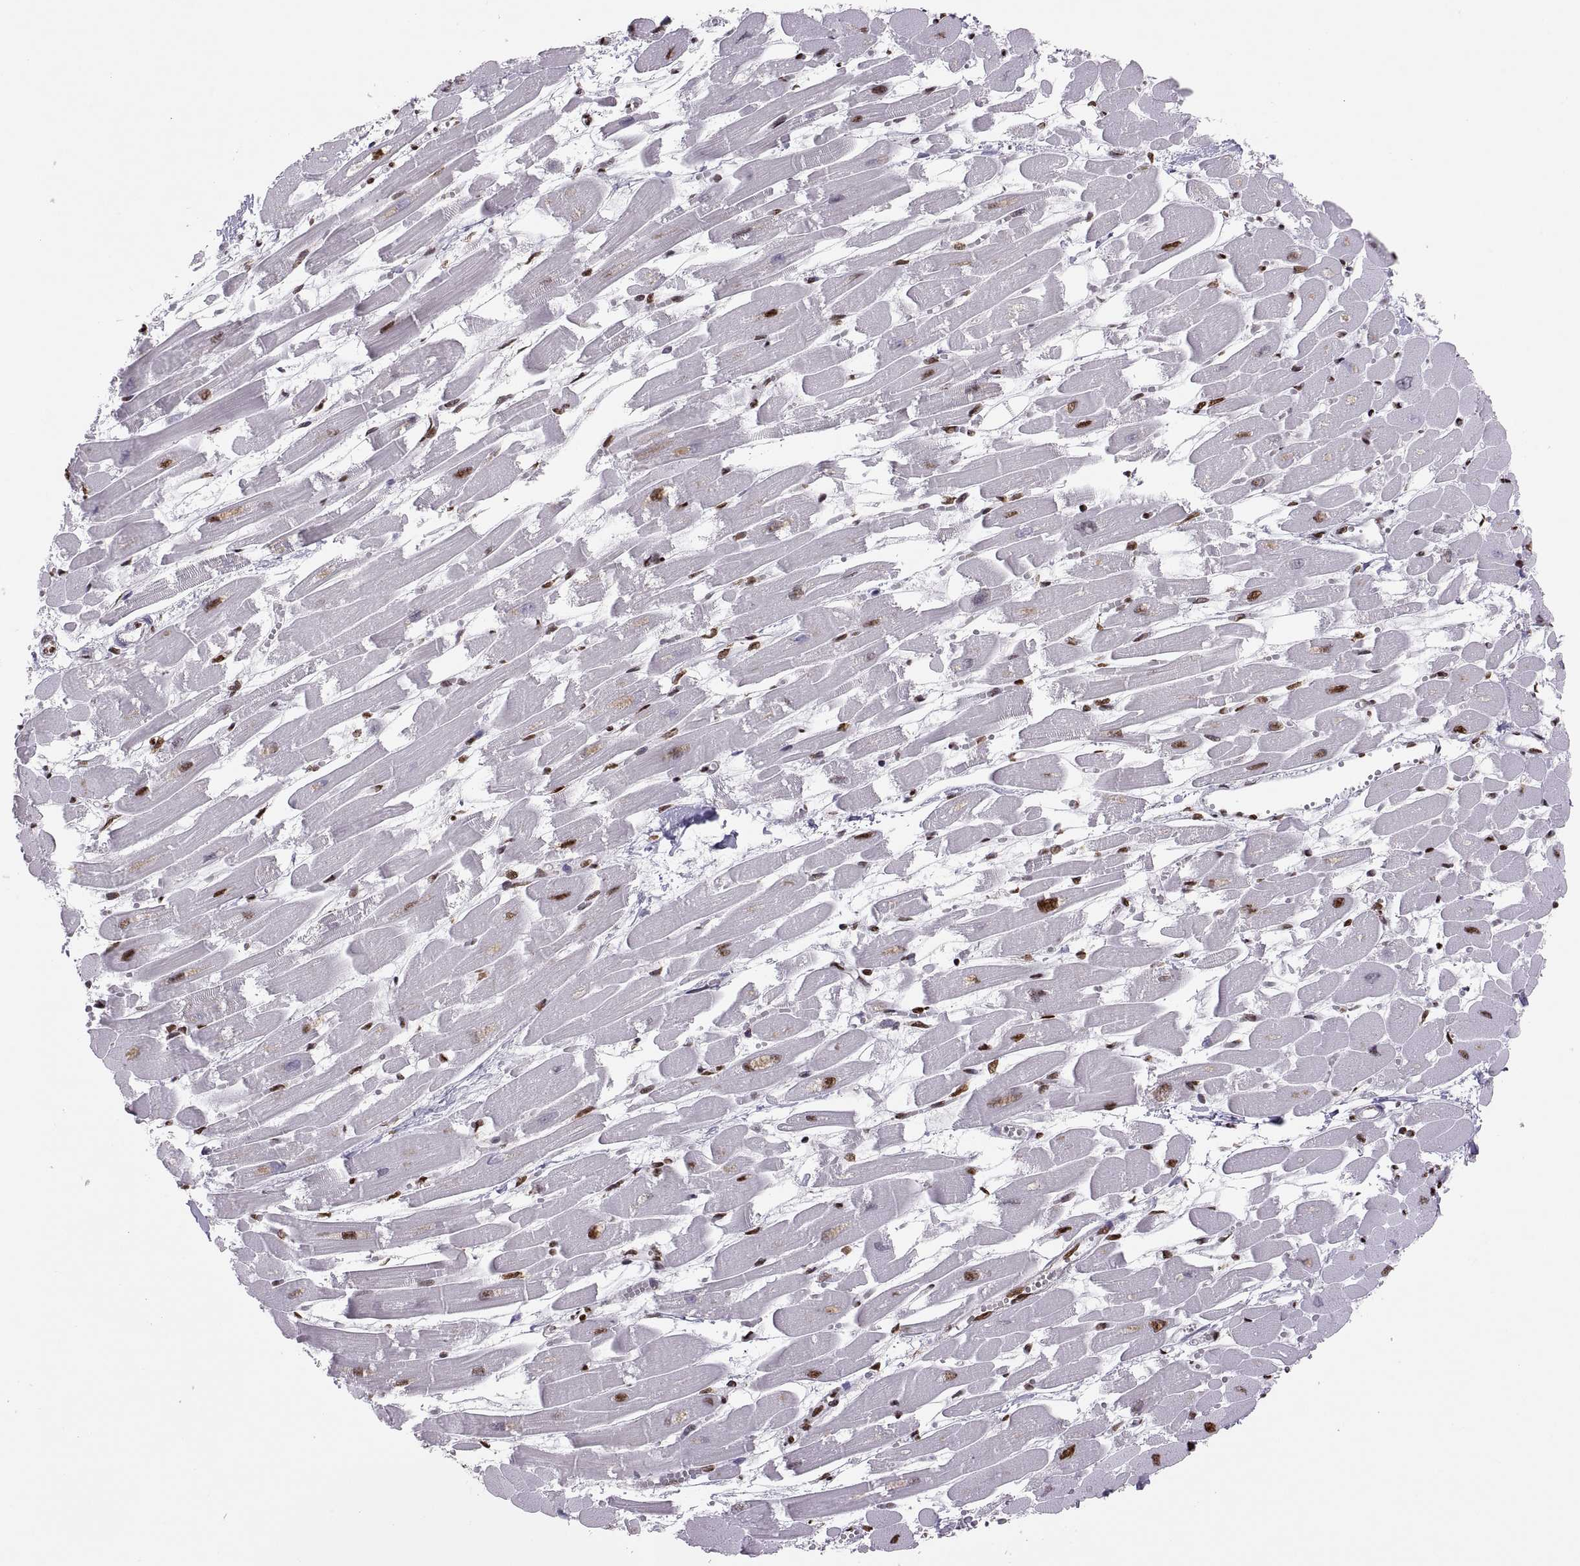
{"staining": {"intensity": "strong", "quantity": "25%-75%", "location": "nuclear"}, "tissue": "heart muscle", "cell_type": "Cardiomyocytes", "image_type": "normal", "snomed": [{"axis": "morphology", "description": "Normal tissue, NOS"}, {"axis": "topography", "description": "Heart"}], "caption": "A high amount of strong nuclear positivity is appreciated in approximately 25%-75% of cardiomyocytes in unremarkable heart muscle.", "gene": "SNAI1", "patient": {"sex": "female", "age": 52}}